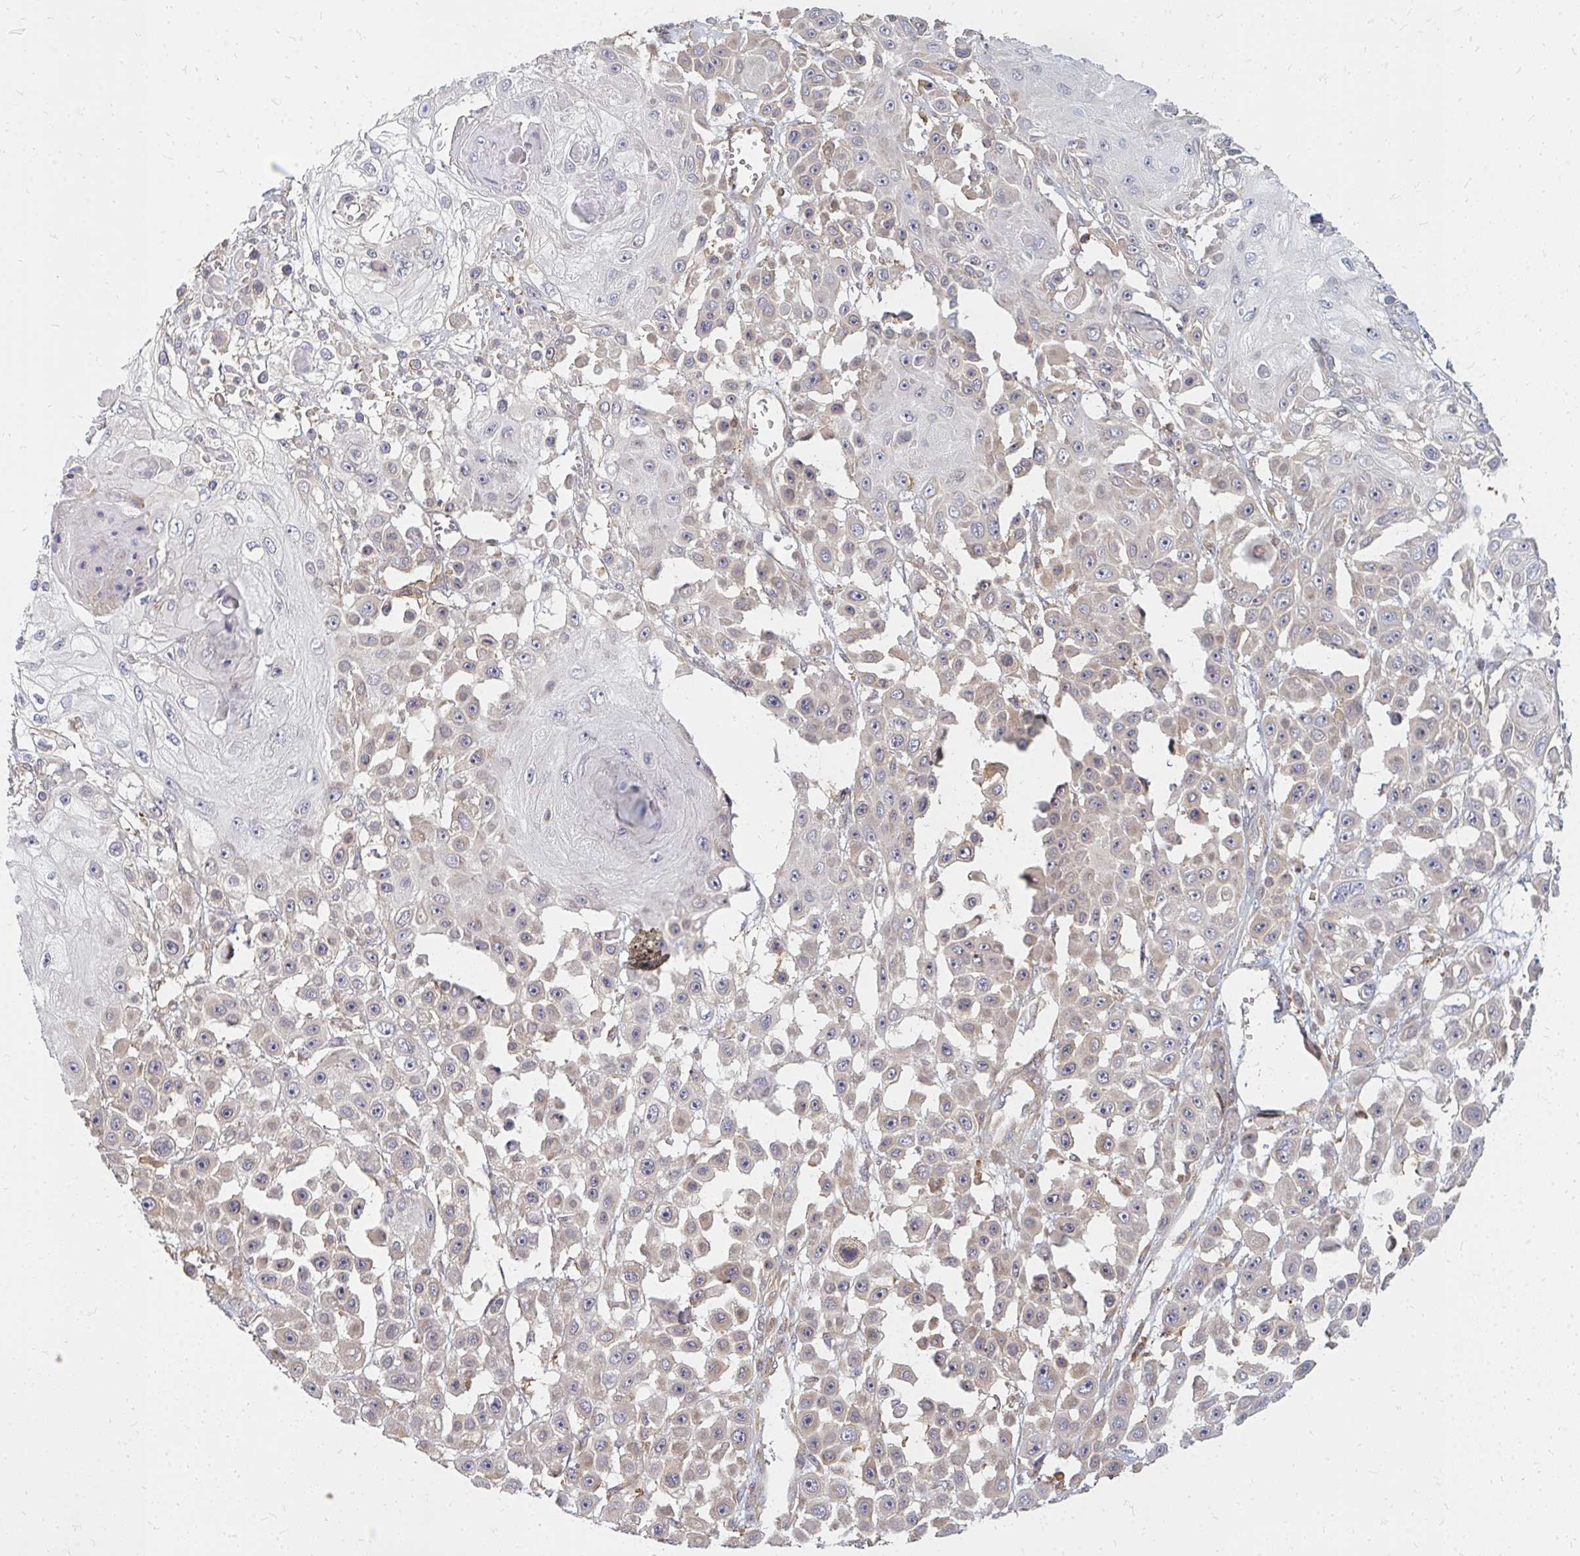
{"staining": {"intensity": "weak", "quantity": "<25%", "location": "cytoplasmic/membranous"}, "tissue": "skin cancer", "cell_type": "Tumor cells", "image_type": "cancer", "snomed": [{"axis": "morphology", "description": "Squamous cell carcinoma, NOS"}, {"axis": "topography", "description": "Skin"}], "caption": "Squamous cell carcinoma (skin) was stained to show a protein in brown. There is no significant expression in tumor cells.", "gene": "ZNF285", "patient": {"sex": "male", "age": 67}}